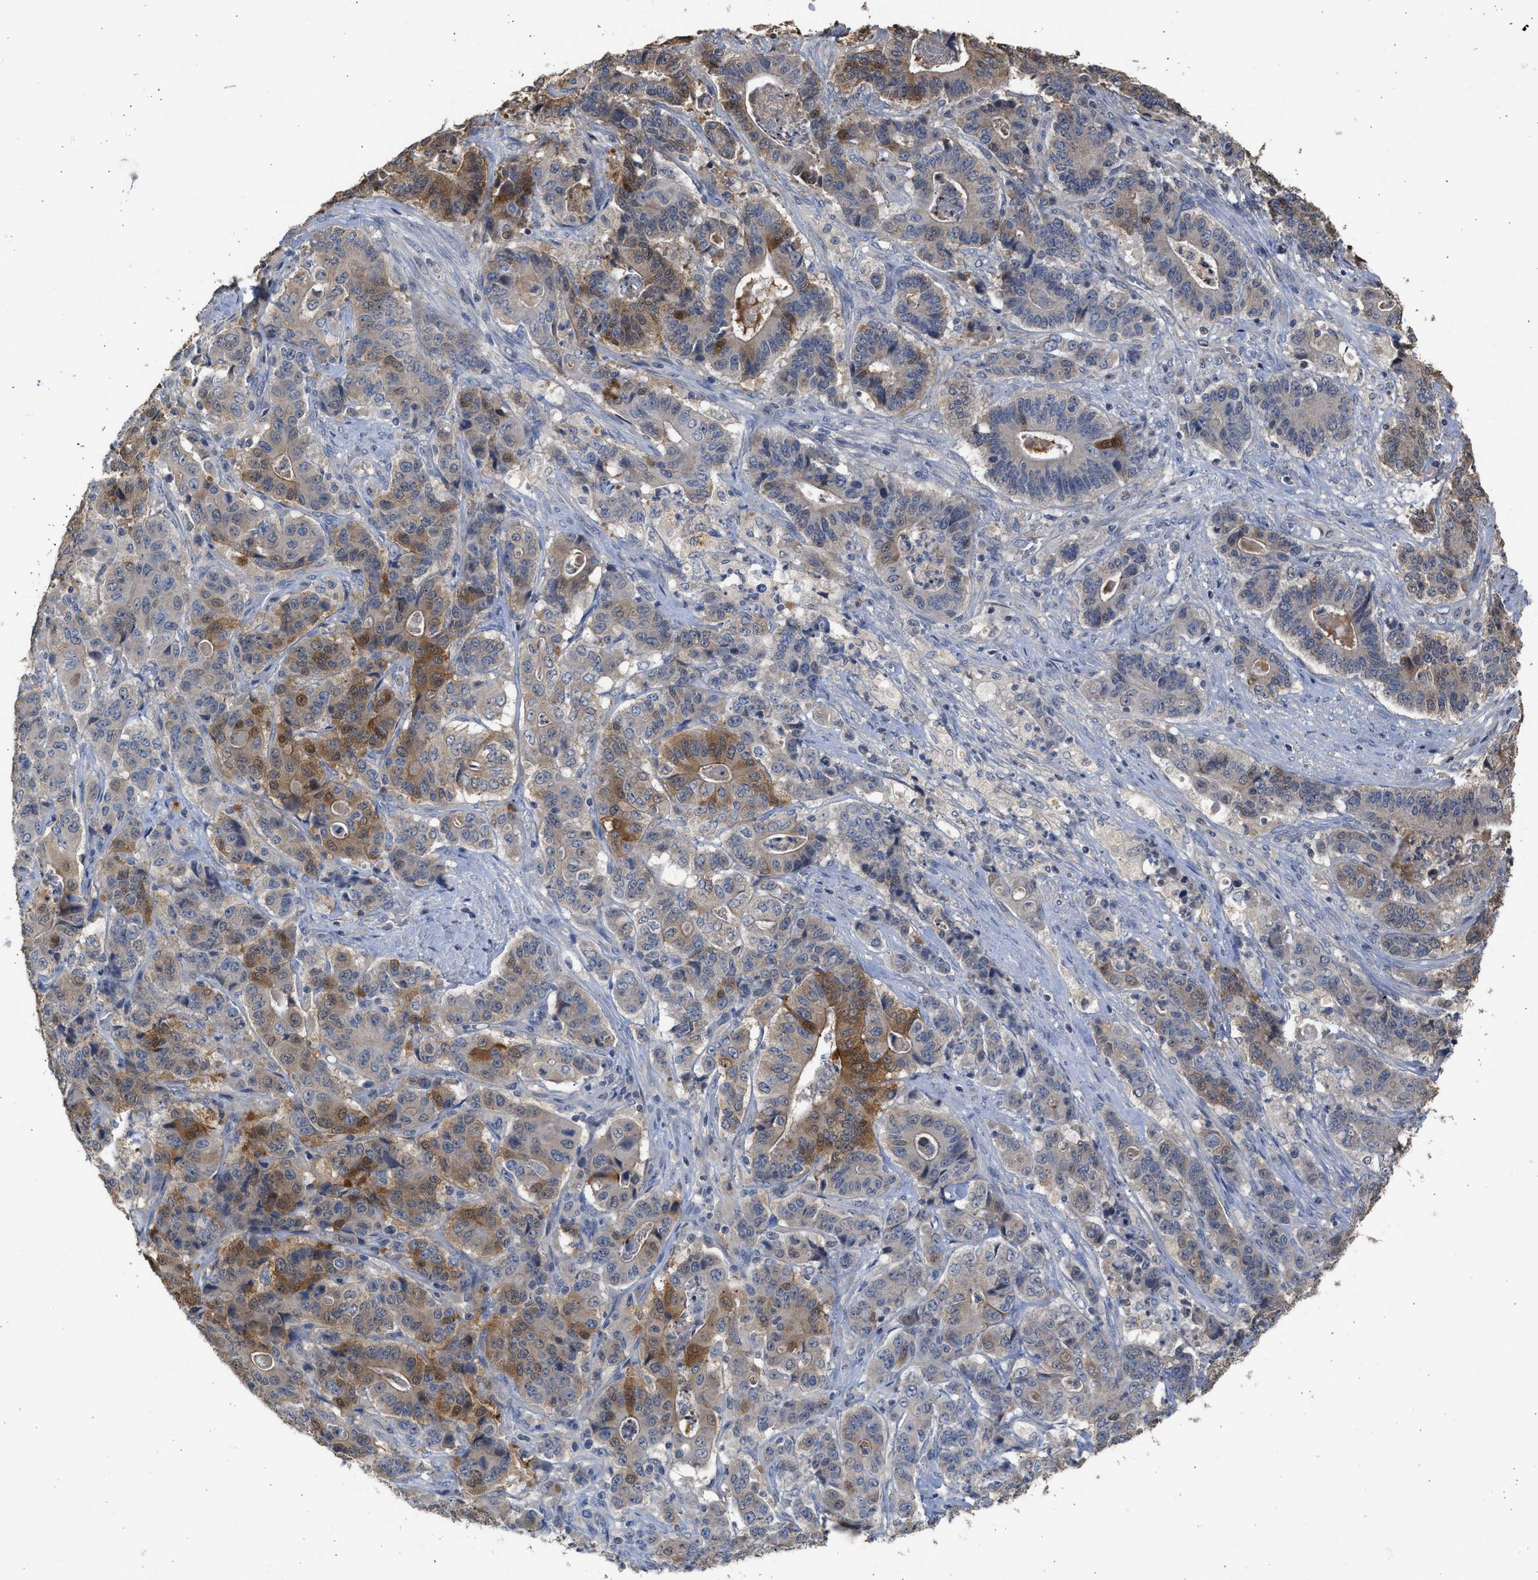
{"staining": {"intensity": "moderate", "quantity": "25%-75%", "location": "cytoplasmic/membranous"}, "tissue": "stomach cancer", "cell_type": "Tumor cells", "image_type": "cancer", "snomed": [{"axis": "morphology", "description": "Adenocarcinoma, NOS"}, {"axis": "topography", "description": "Stomach"}], "caption": "Immunohistochemistry staining of stomach cancer, which exhibits medium levels of moderate cytoplasmic/membranous positivity in approximately 25%-75% of tumor cells indicating moderate cytoplasmic/membranous protein positivity. The staining was performed using DAB (brown) for protein detection and nuclei were counterstained in hematoxylin (blue).", "gene": "SULT2A1", "patient": {"sex": "female", "age": 73}}